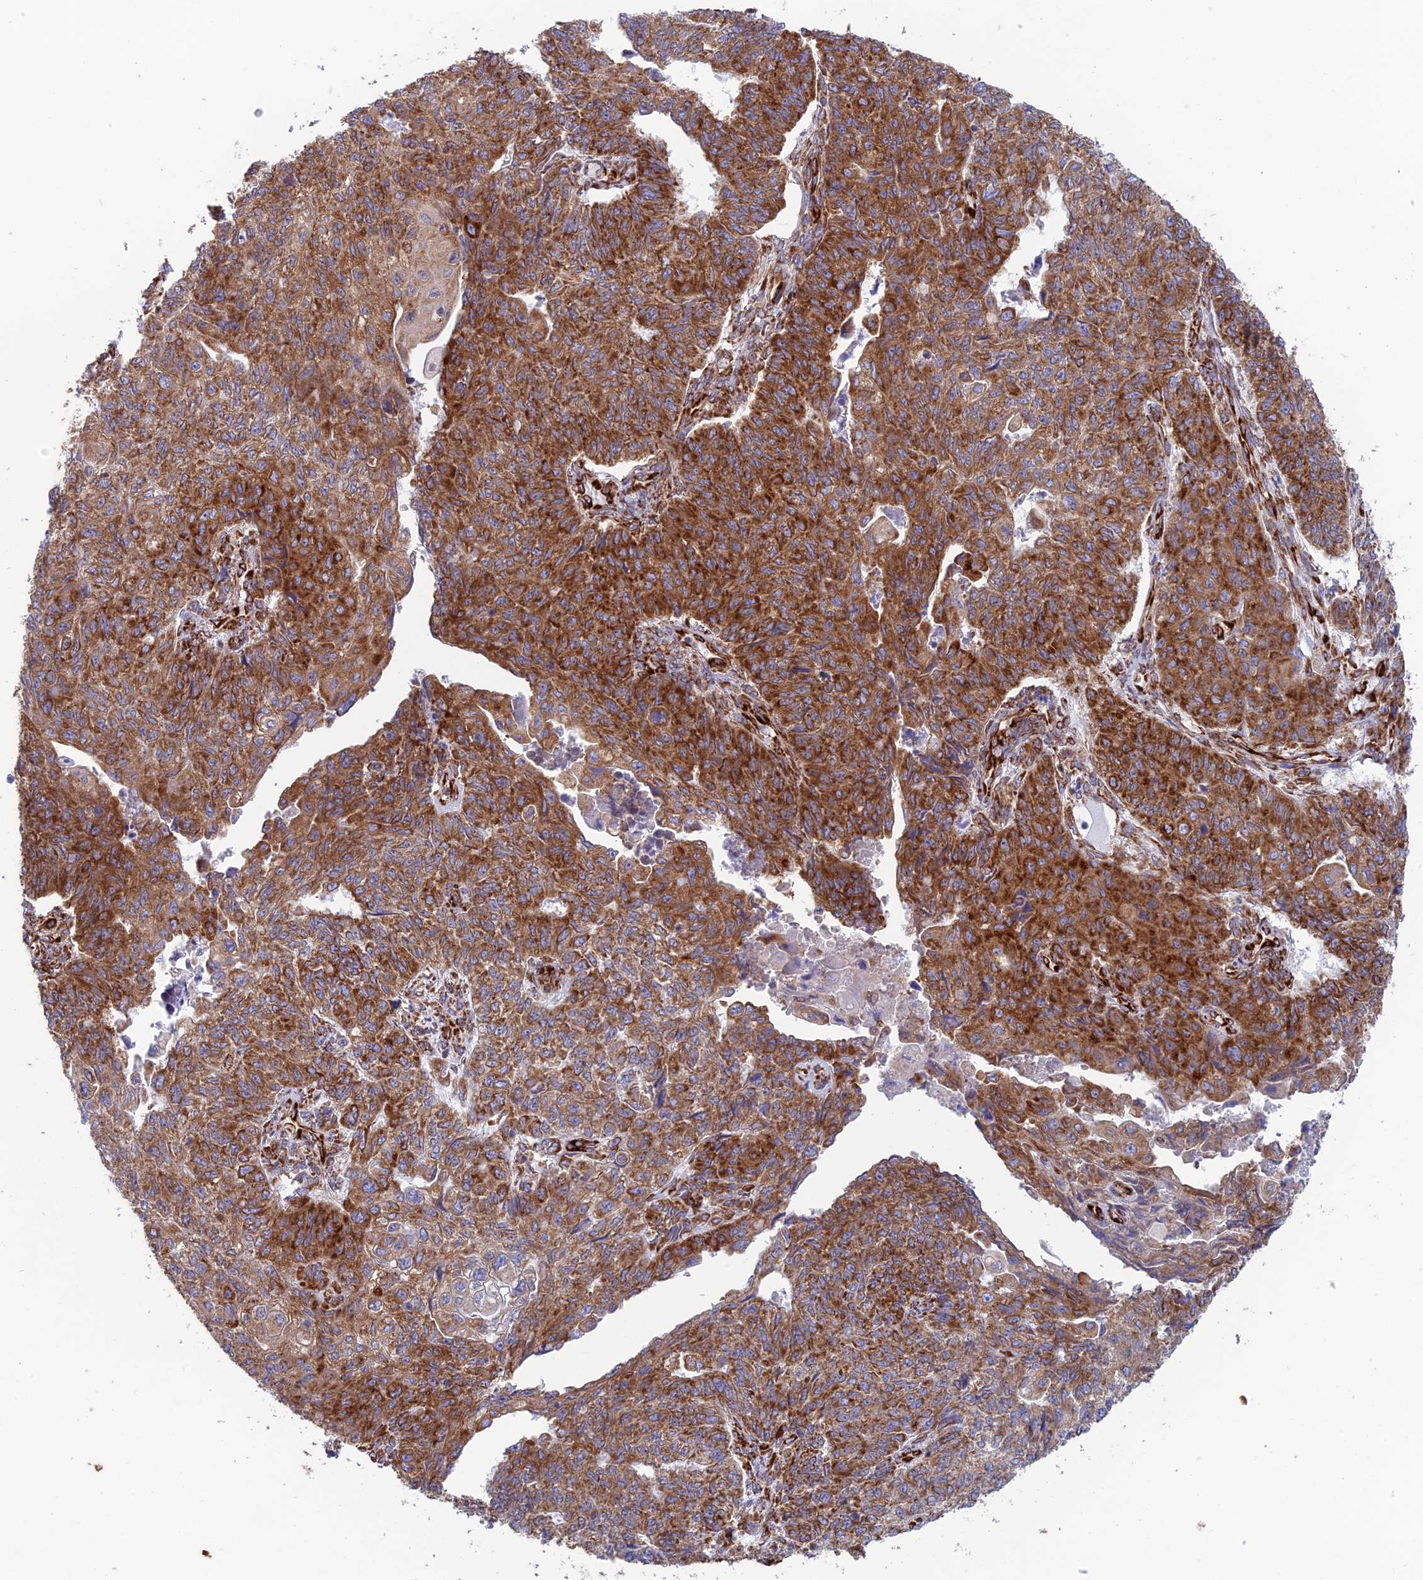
{"staining": {"intensity": "strong", "quantity": ">75%", "location": "cytoplasmic/membranous"}, "tissue": "endometrial cancer", "cell_type": "Tumor cells", "image_type": "cancer", "snomed": [{"axis": "morphology", "description": "Adenocarcinoma, NOS"}, {"axis": "topography", "description": "Endometrium"}], "caption": "Adenocarcinoma (endometrial) stained with DAB (3,3'-diaminobenzidine) immunohistochemistry (IHC) reveals high levels of strong cytoplasmic/membranous positivity in approximately >75% of tumor cells.", "gene": "CCDC69", "patient": {"sex": "female", "age": 32}}